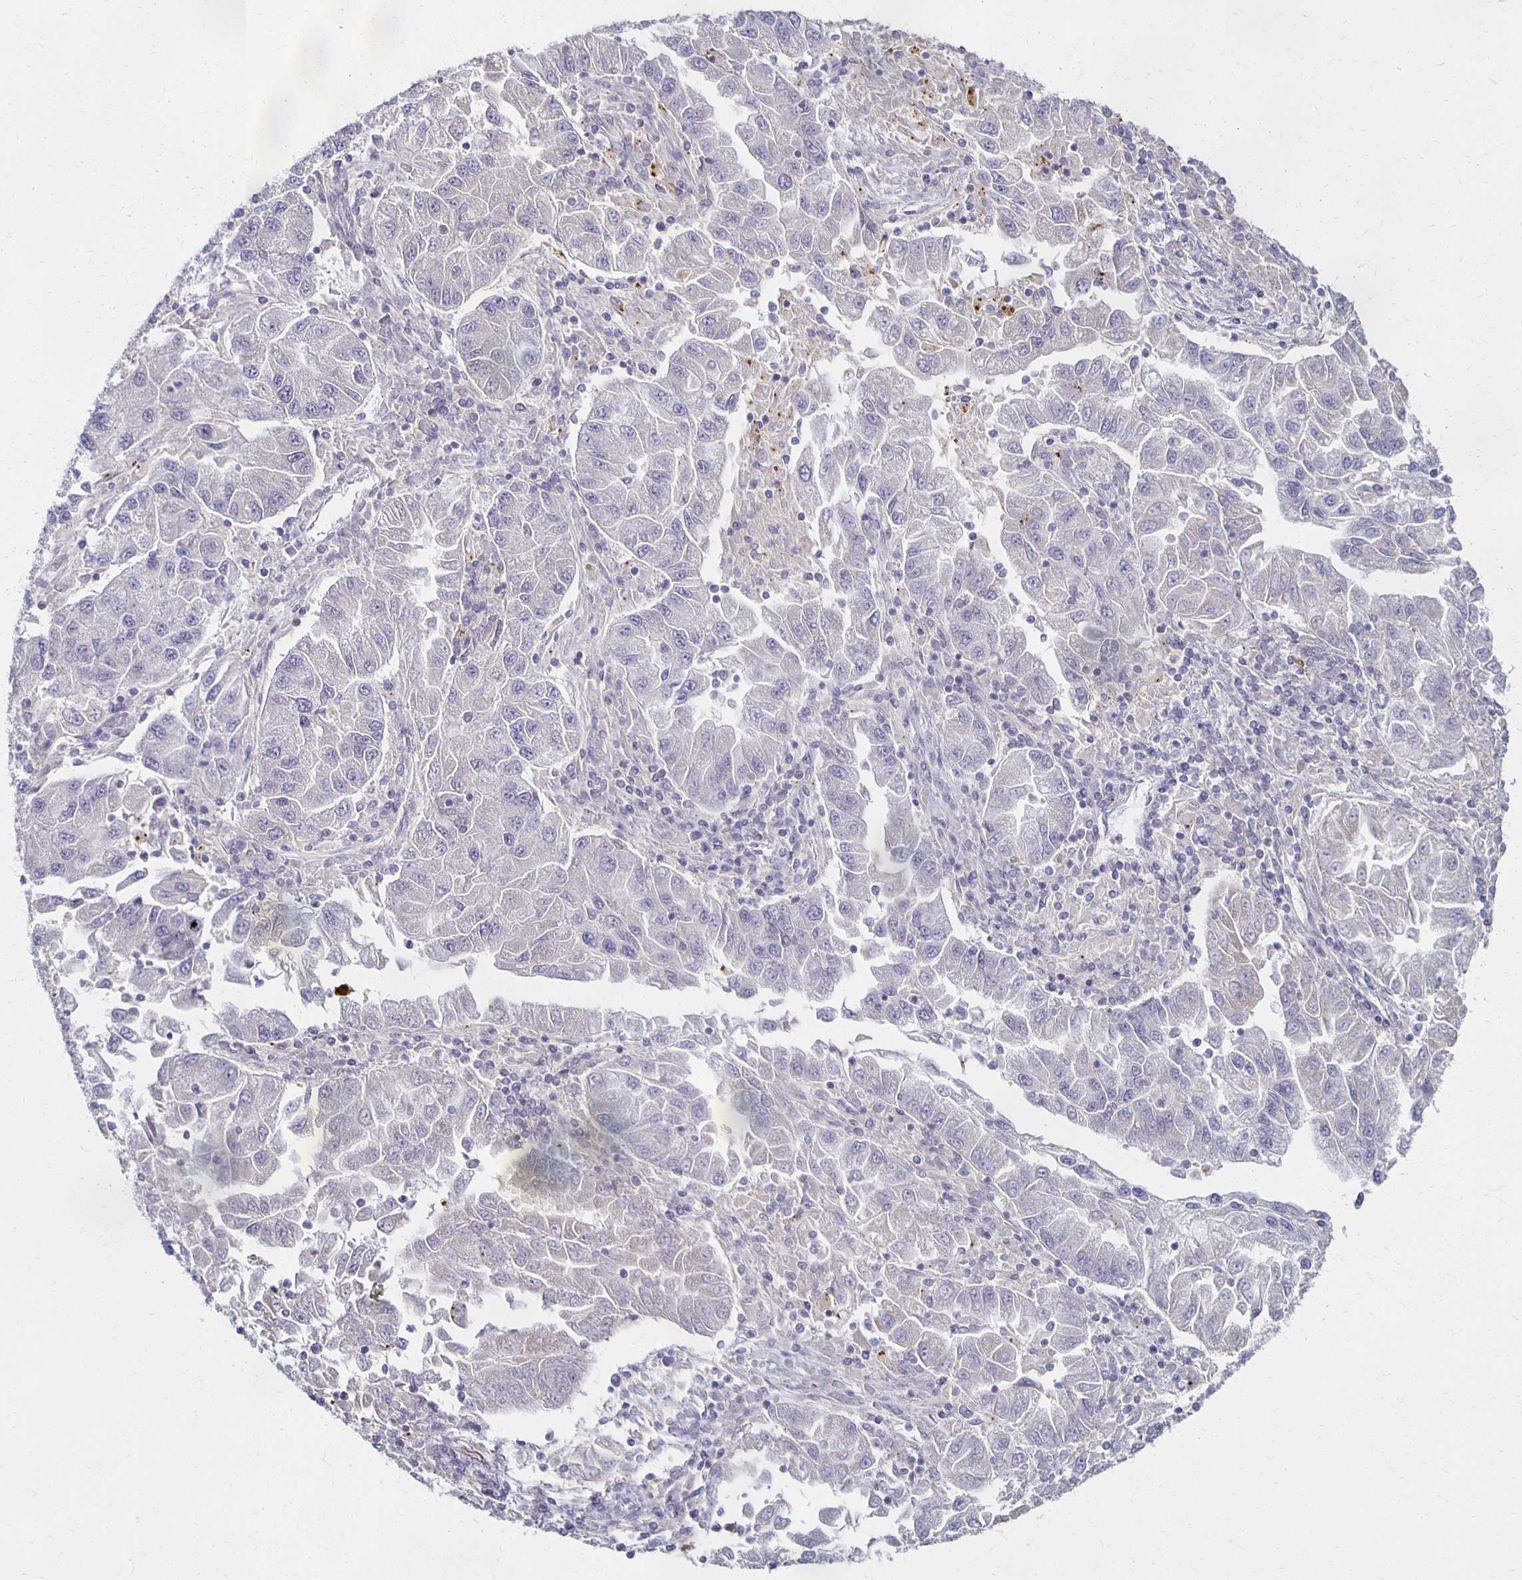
{"staining": {"intensity": "negative", "quantity": "none", "location": "none"}, "tissue": "lung cancer", "cell_type": "Tumor cells", "image_type": "cancer", "snomed": [{"axis": "morphology", "description": "Adenocarcinoma, NOS"}, {"axis": "morphology", "description": "Adenocarcinoma primary or metastatic"}, {"axis": "topography", "description": "Lung"}], "caption": "Histopathology image shows no significant protein expression in tumor cells of lung adenocarcinoma.", "gene": "GPX4", "patient": {"sex": "male", "age": 74}}